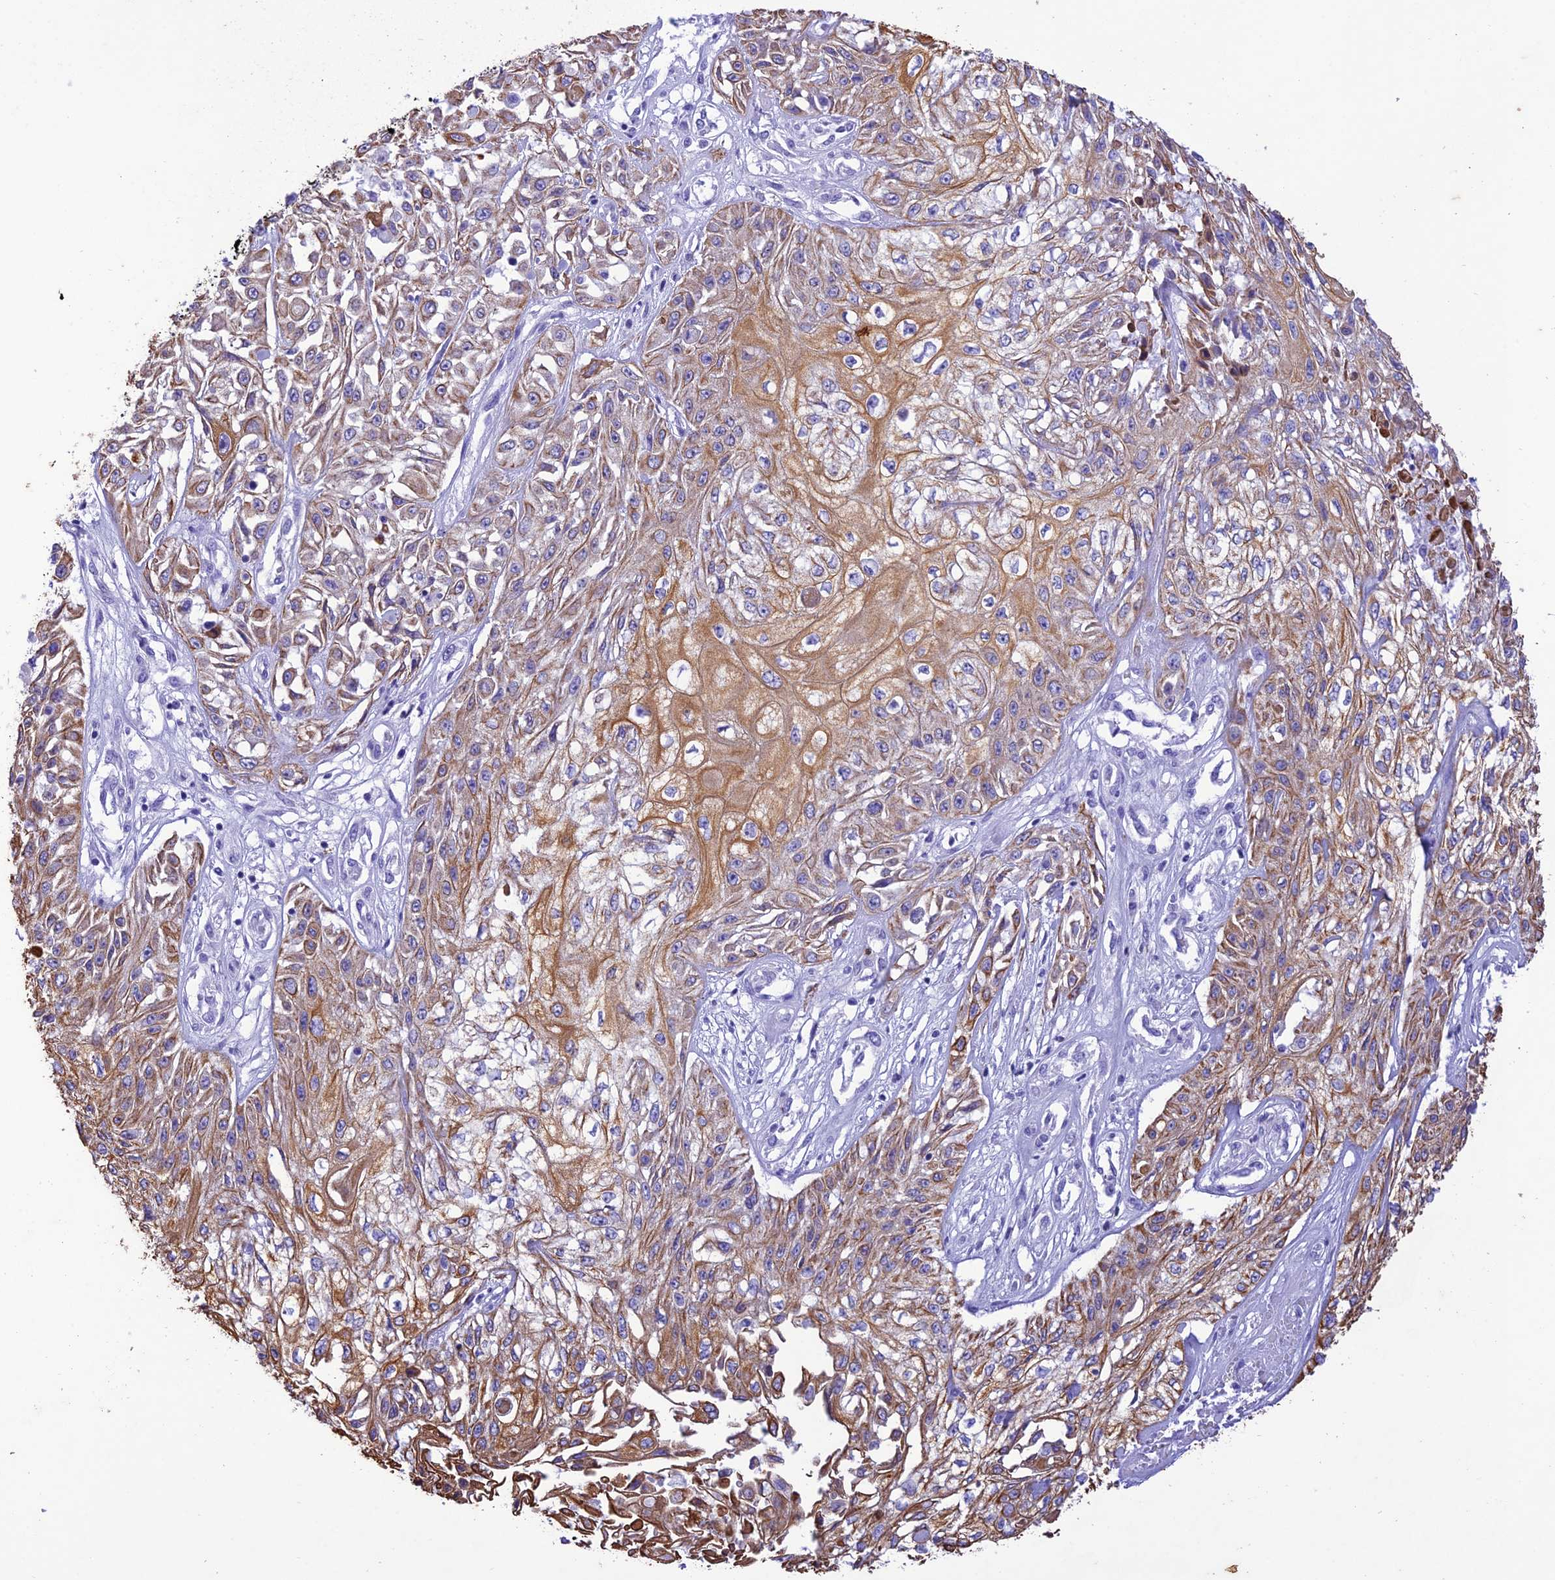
{"staining": {"intensity": "moderate", "quantity": ">75%", "location": "cytoplasmic/membranous"}, "tissue": "skin cancer", "cell_type": "Tumor cells", "image_type": "cancer", "snomed": [{"axis": "morphology", "description": "Squamous cell carcinoma, NOS"}, {"axis": "morphology", "description": "Squamous cell carcinoma, metastatic, NOS"}, {"axis": "topography", "description": "Skin"}, {"axis": "topography", "description": "Lymph node"}], "caption": "Human skin metastatic squamous cell carcinoma stained for a protein (brown) displays moderate cytoplasmic/membranous positive expression in about >75% of tumor cells.", "gene": "VPS52", "patient": {"sex": "male", "age": 75}}